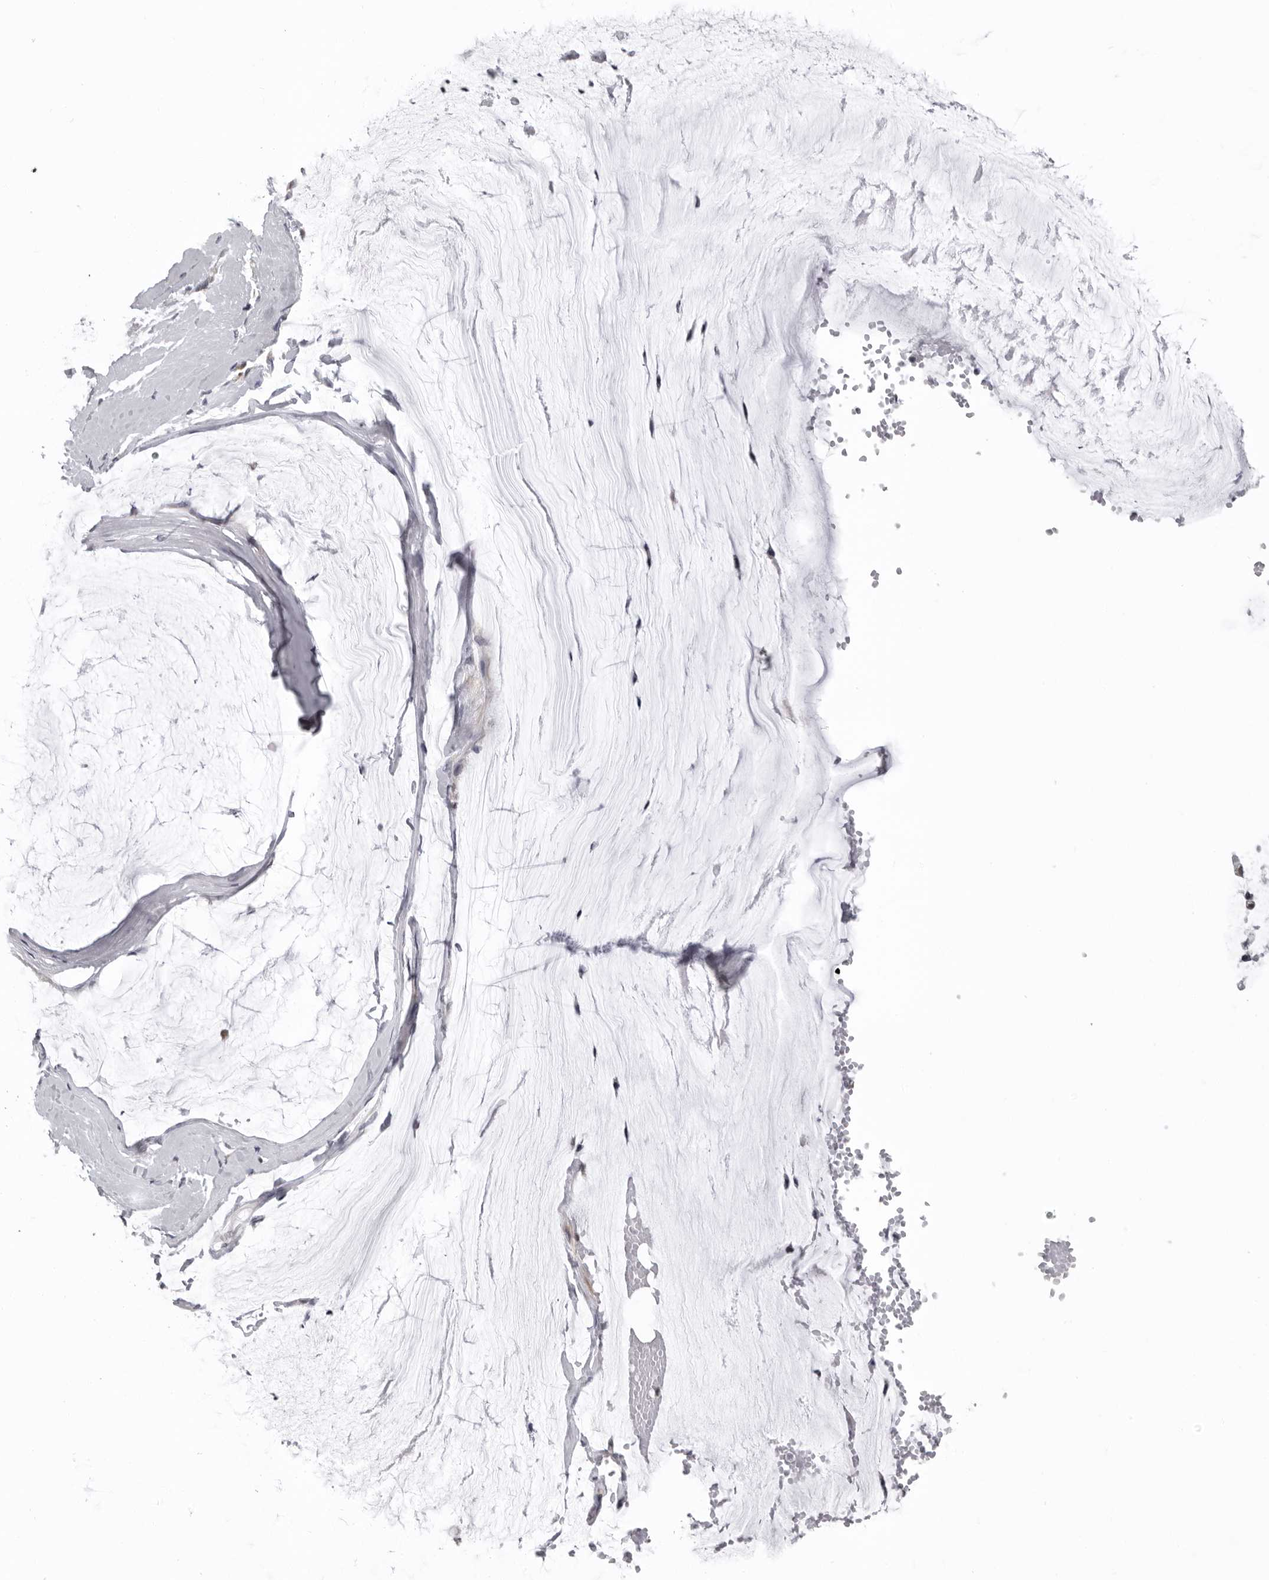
{"staining": {"intensity": "moderate", "quantity": ">75%", "location": "cytoplasmic/membranous"}, "tissue": "ovarian cancer", "cell_type": "Tumor cells", "image_type": "cancer", "snomed": [{"axis": "morphology", "description": "Cystadenocarcinoma, mucinous, NOS"}, {"axis": "topography", "description": "Ovary"}], "caption": "Ovarian cancer stained for a protein (brown) reveals moderate cytoplasmic/membranous positive staining in about >75% of tumor cells.", "gene": "MRPS15", "patient": {"sex": "female", "age": 39}}